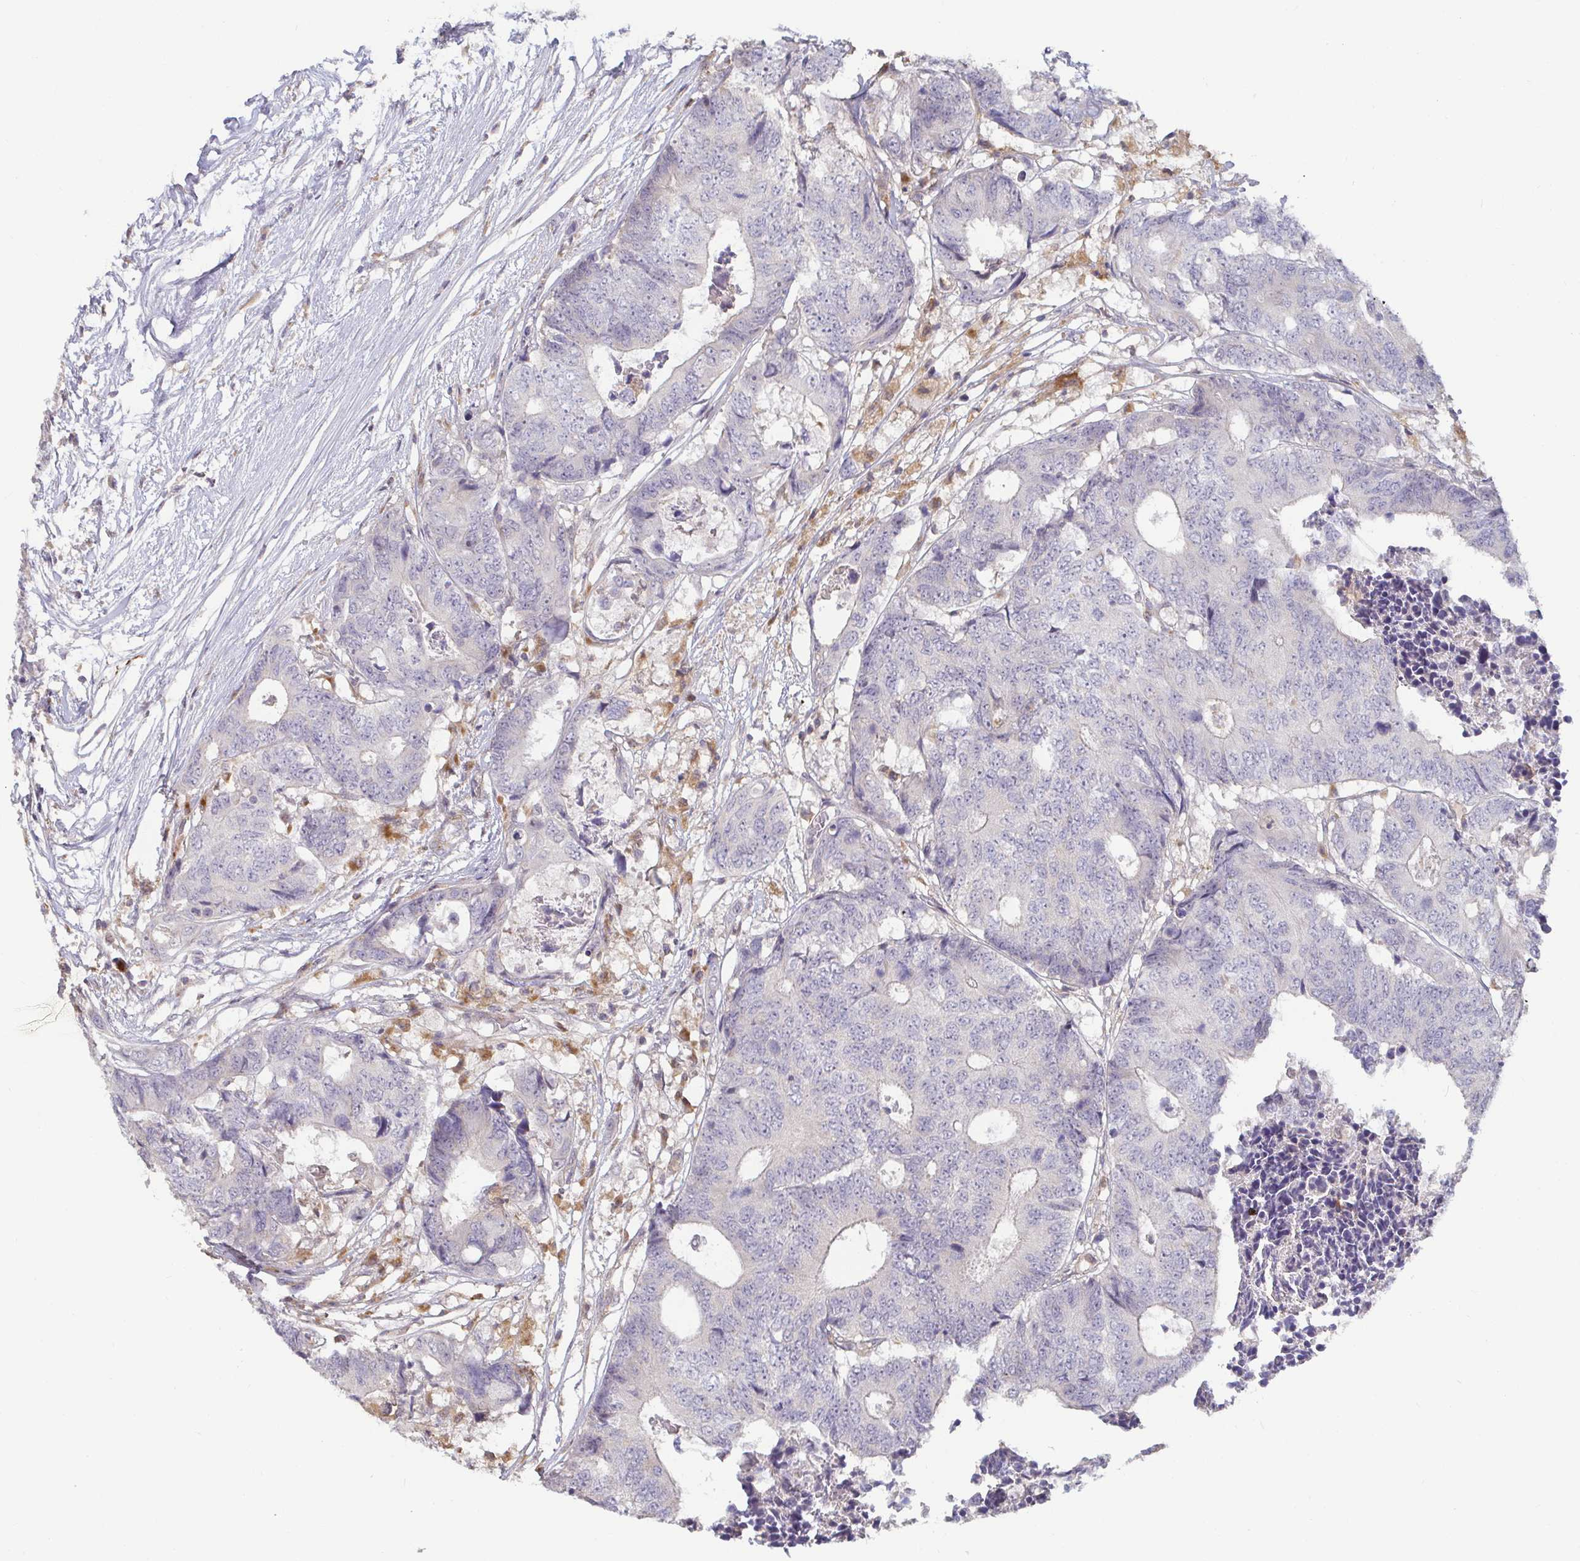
{"staining": {"intensity": "negative", "quantity": "none", "location": "none"}, "tissue": "colorectal cancer", "cell_type": "Tumor cells", "image_type": "cancer", "snomed": [{"axis": "morphology", "description": "Adenocarcinoma, NOS"}, {"axis": "topography", "description": "Colon"}], "caption": "Immunohistochemistry (IHC) of colorectal adenocarcinoma displays no expression in tumor cells.", "gene": "CDH18", "patient": {"sex": "female", "age": 48}}